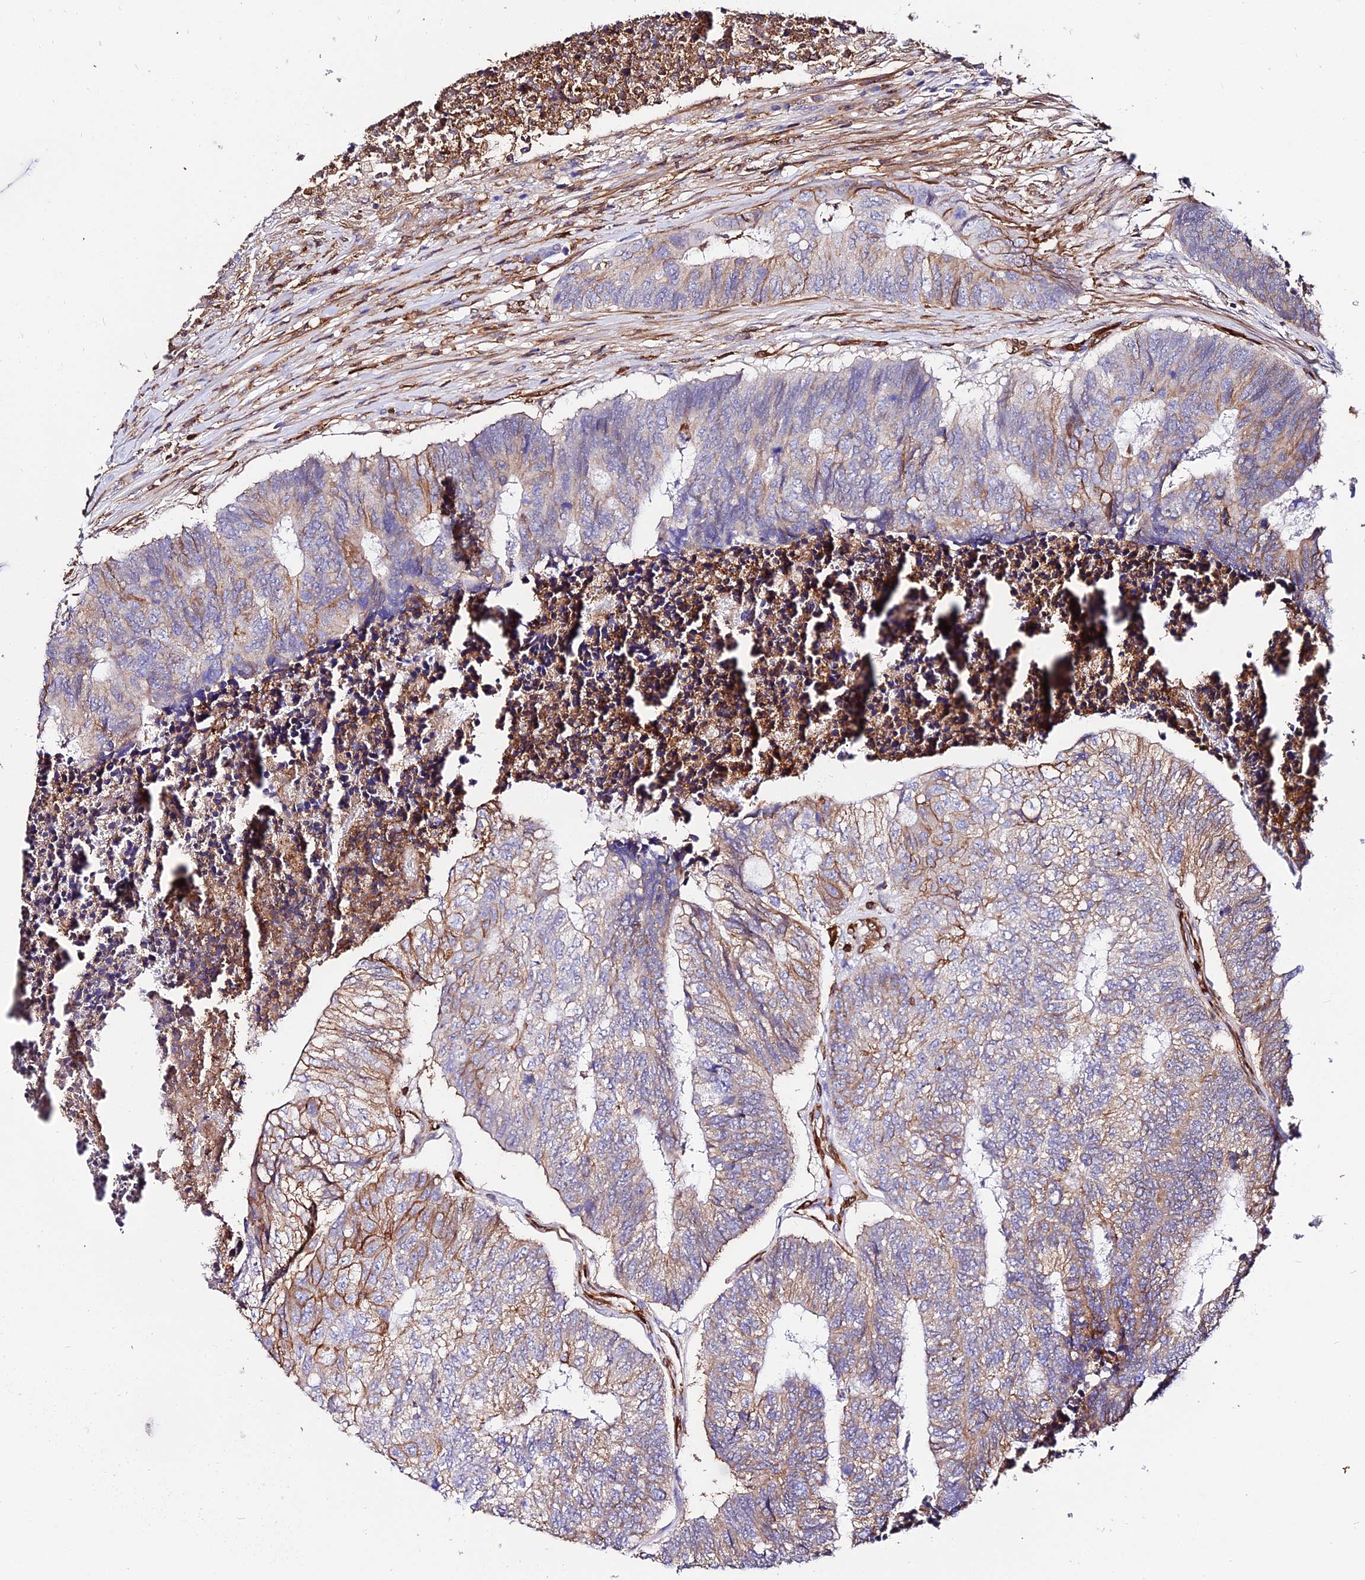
{"staining": {"intensity": "moderate", "quantity": "25%-75%", "location": "cytoplasmic/membranous"}, "tissue": "colorectal cancer", "cell_type": "Tumor cells", "image_type": "cancer", "snomed": [{"axis": "morphology", "description": "Adenocarcinoma, NOS"}, {"axis": "topography", "description": "Colon"}], "caption": "The micrograph reveals immunohistochemical staining of colorectal cancer. There is moderate cytoplasmic/membranous staining is present in about 25%-75% of tumor cells. The protein of interest is shown in brown color, while the nuclei are stained blue.", "gene": "CSRP1", "patient": {"sex": "female", "age": 67}}